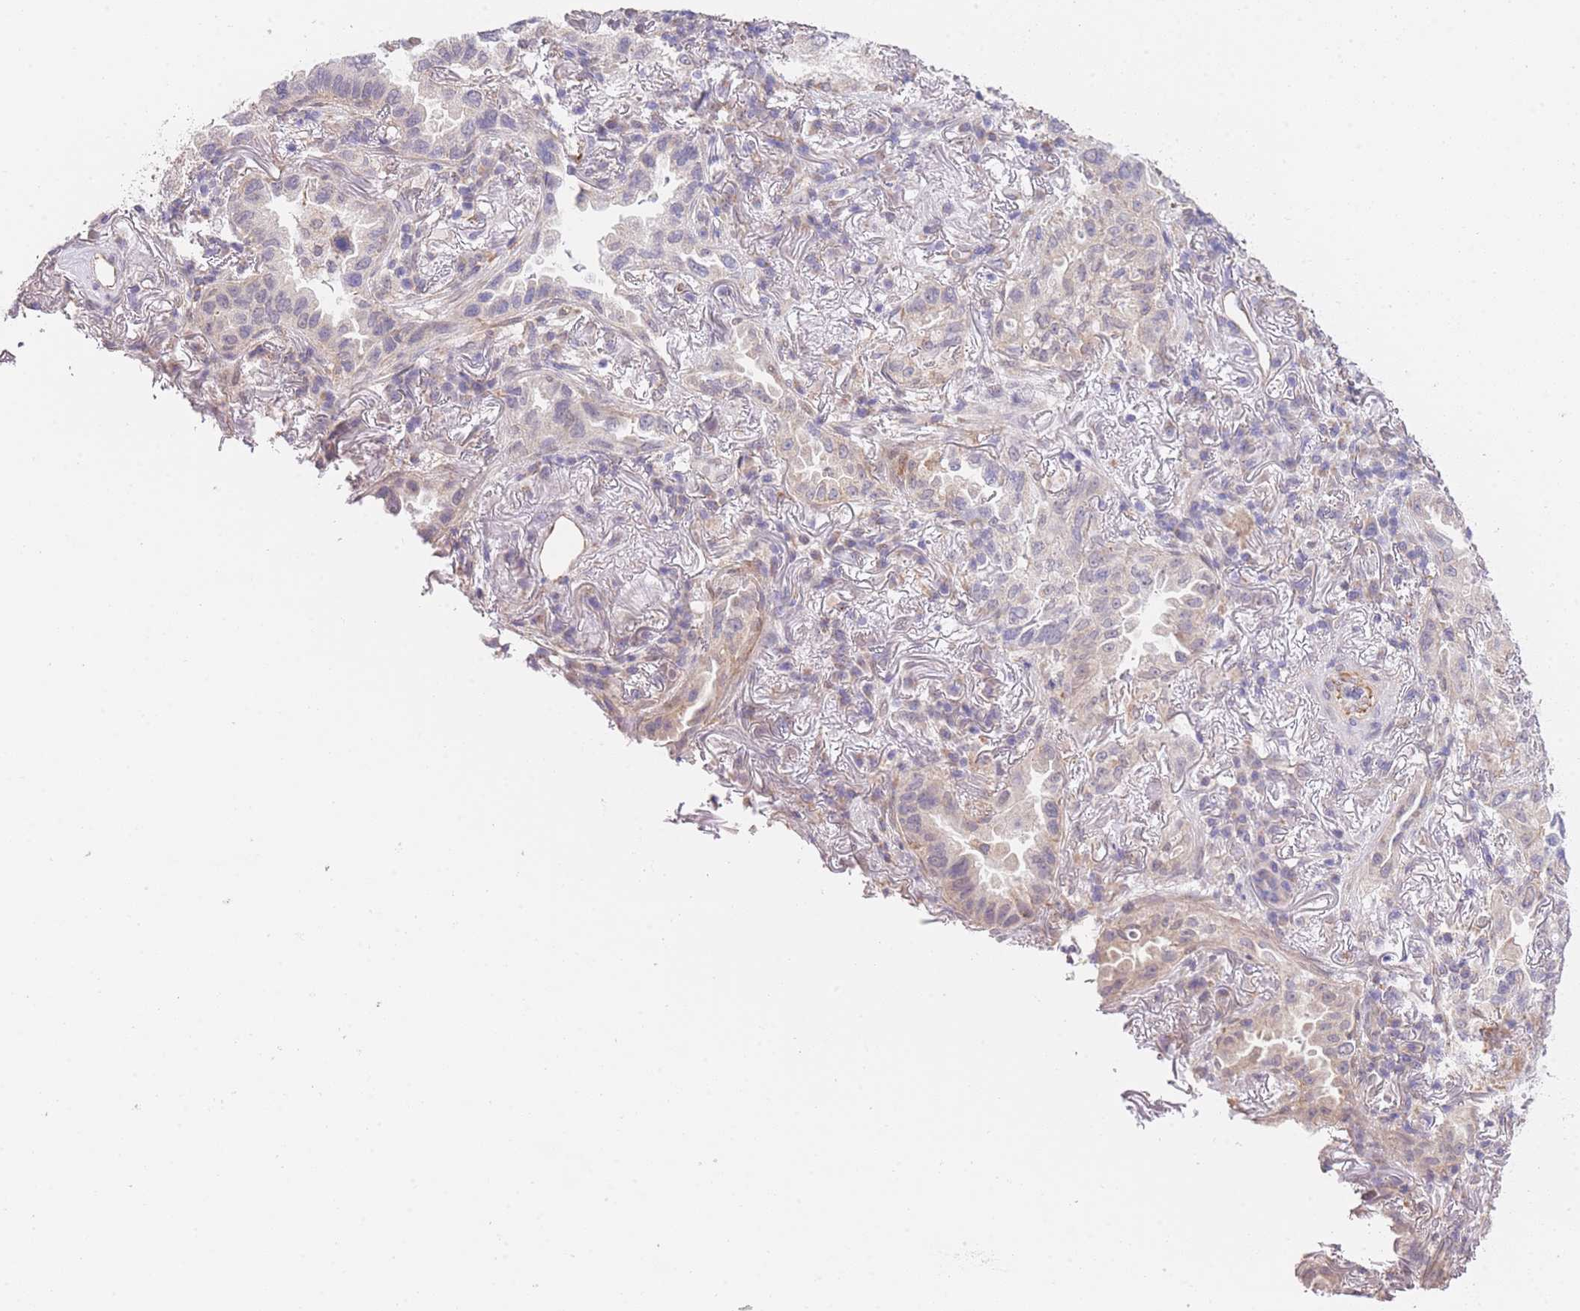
{"staining": {"intensity": "negative", "quantity": "none", "location": "none"}, "tissue": "lung cancer", "cell_type": "Tumor cells", "image_type": "cancer", "snomed": [{"axis": "morphology", "description": "Adenocarcinoma, NOS"}, {"axis": "topography", "description": "Lung"}], "caption": "Image shows no protein expression in tumor cells of adenocarcinoma (lung) tissue. (DAB (3,3'-diaminobenzidine) immunohistochemistry (IHC) with hematoxylin counter stain).", "gene": "CTBP1", "patient": {"sex": "female", "age": 69}}